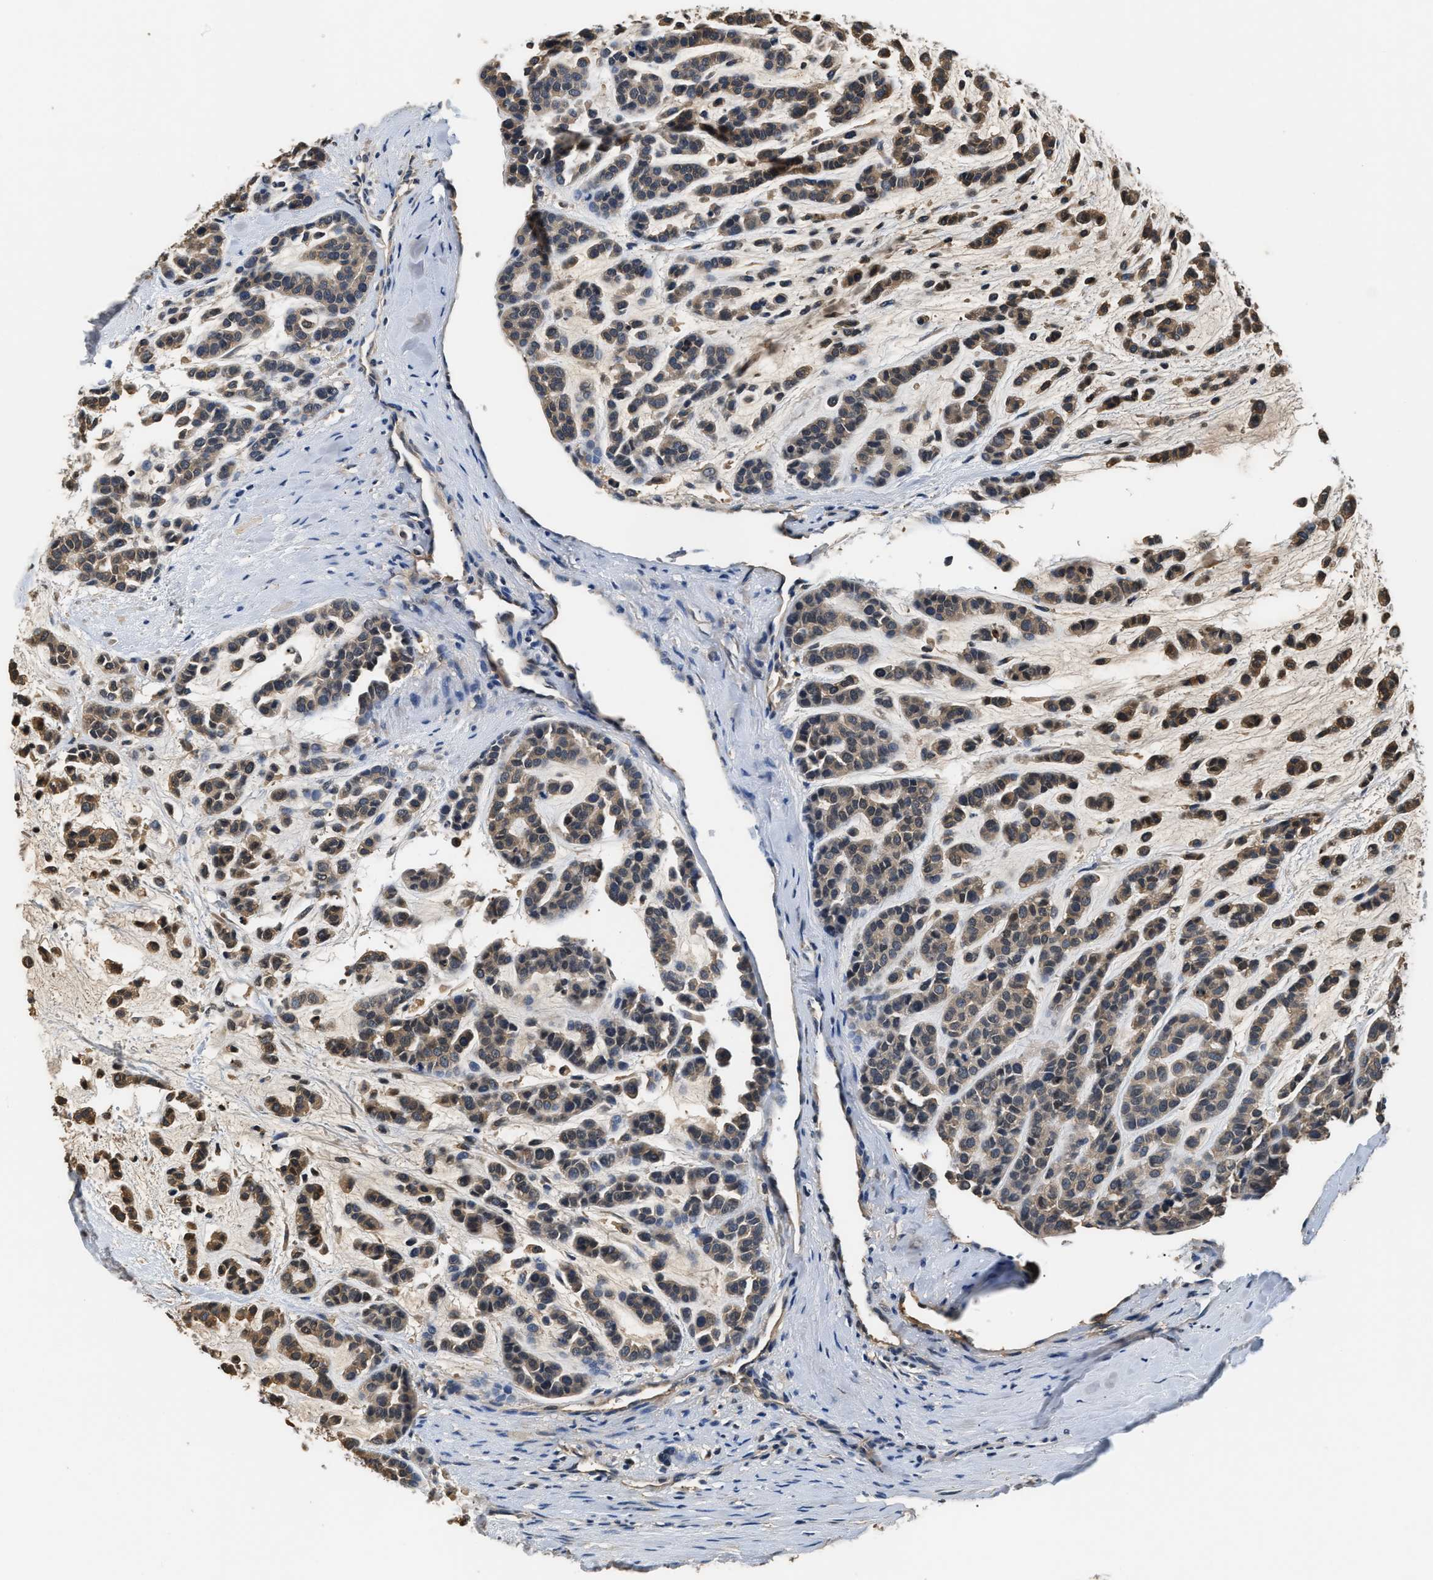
{"staining": {"intensity": "weak", "quantity": ">75%", "location": "cytoplasmic/membranous"}, "tissue": "head and neck cancer", "cell_type": "Tumor cells", "image_type": "cancer", "snomed": [{"axis": "morphology", "description": "Adenocarcinoma, NOS"}, {"axis": "morphology", "description": "Adenoma, NOS"}, {"axis": "topography", "description": "Head-Neck"}], "caption": "Human head and neck cancer (adenoma) stained with a protein marker exhibits weak staining in tumor cells.", "gene": "GPI", "patient": {"sex": "female", "age": 55}}